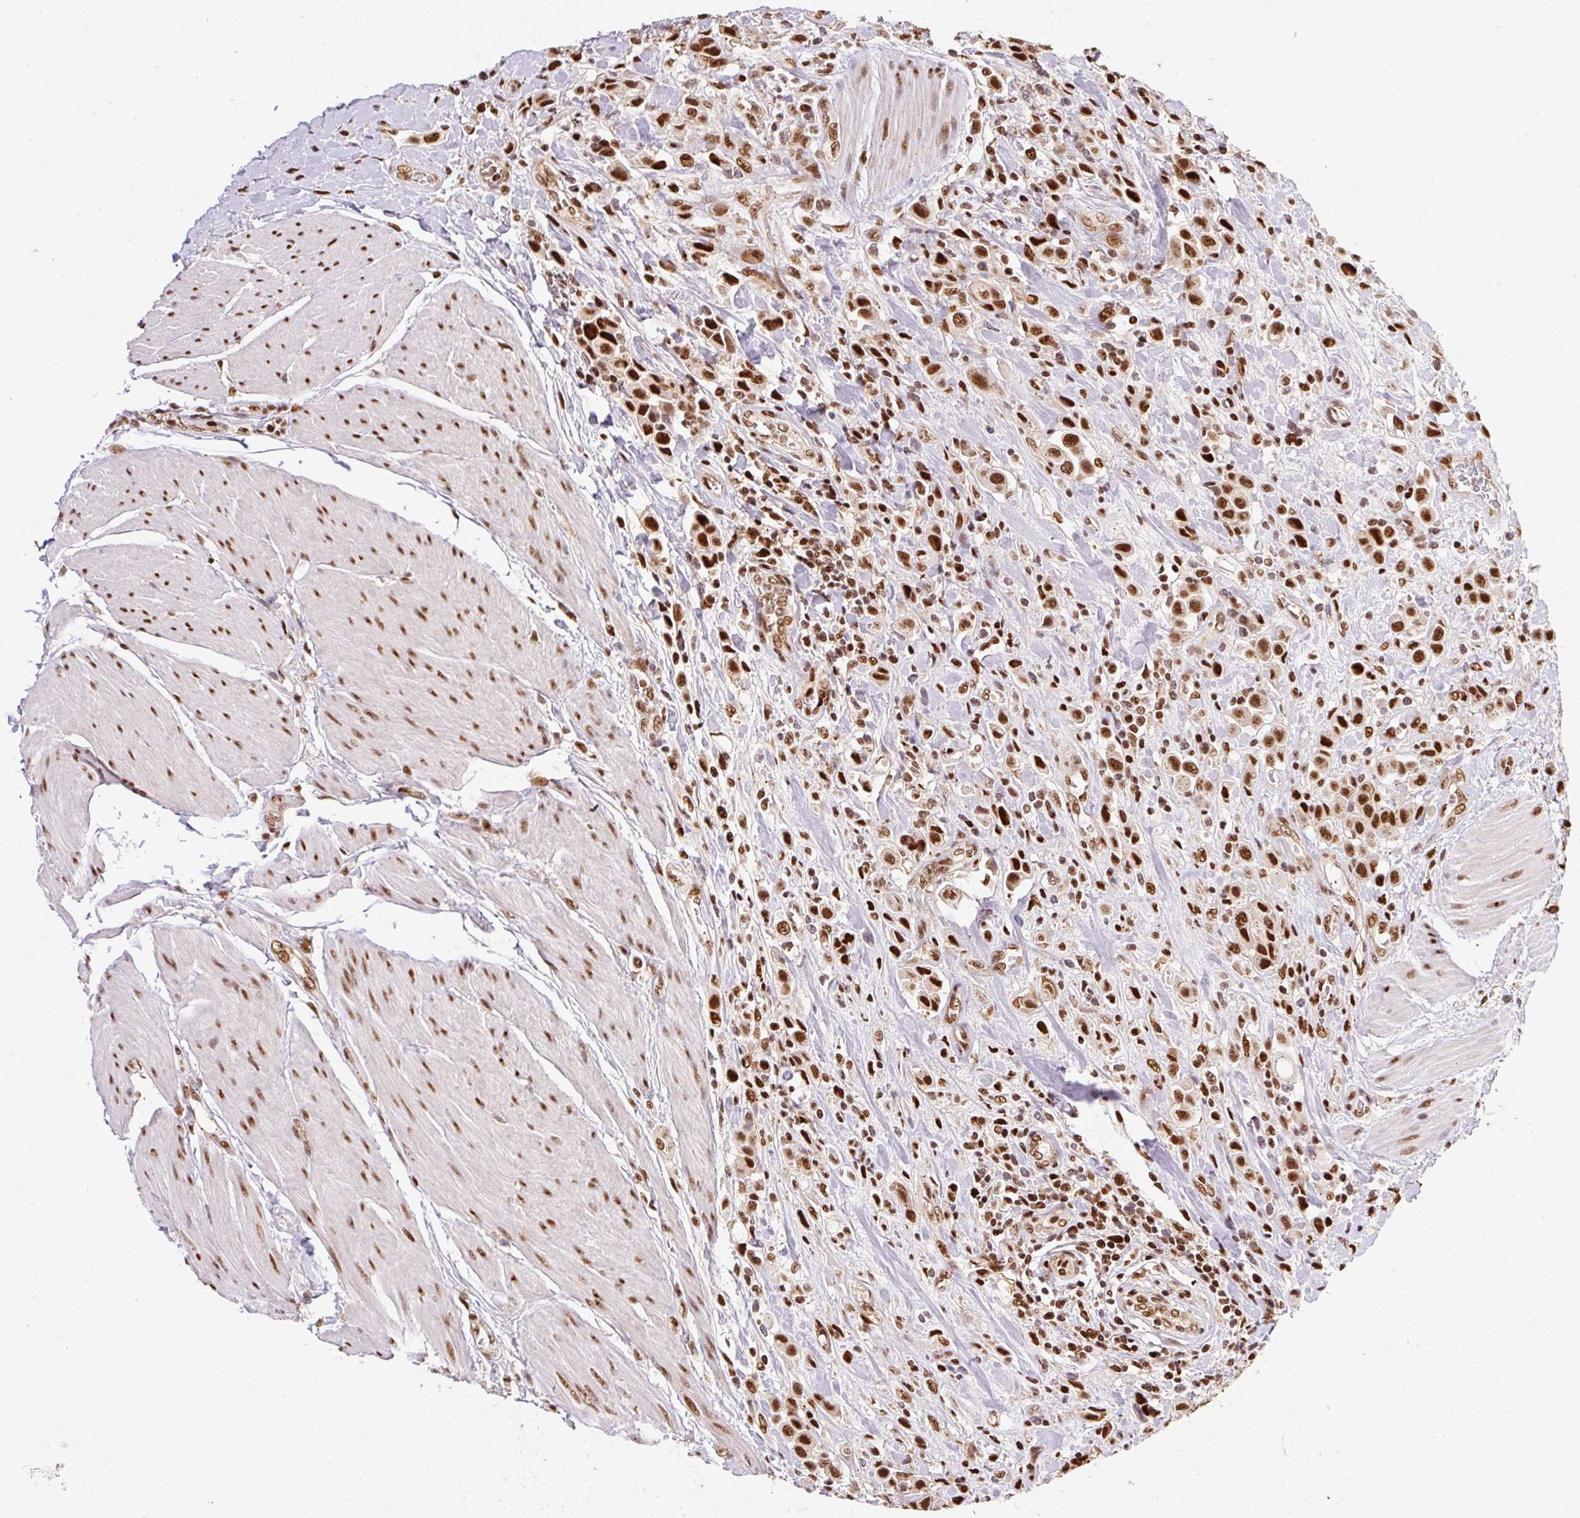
{"staining": {"intensity": "strong", "quantity": ">75%", "location": "nuclear"}, "tissue": "urothelial cancer", "cell_type": "Tumor cells", "image_type": "cancer", "snomed": [{"axis": "morphology", "description": "Urothelial carcinoma, High grade"}, {"axis": "topography", "description": "Urinary bladder"}], "caption": "Human urothelial carcinoma (high-grade) stained for a protein (brown) displays strong nuclear positive expression in about >75% of tumor cells.", "gene": "GPR139", "patient": {"sex": "male", "age": 50}}